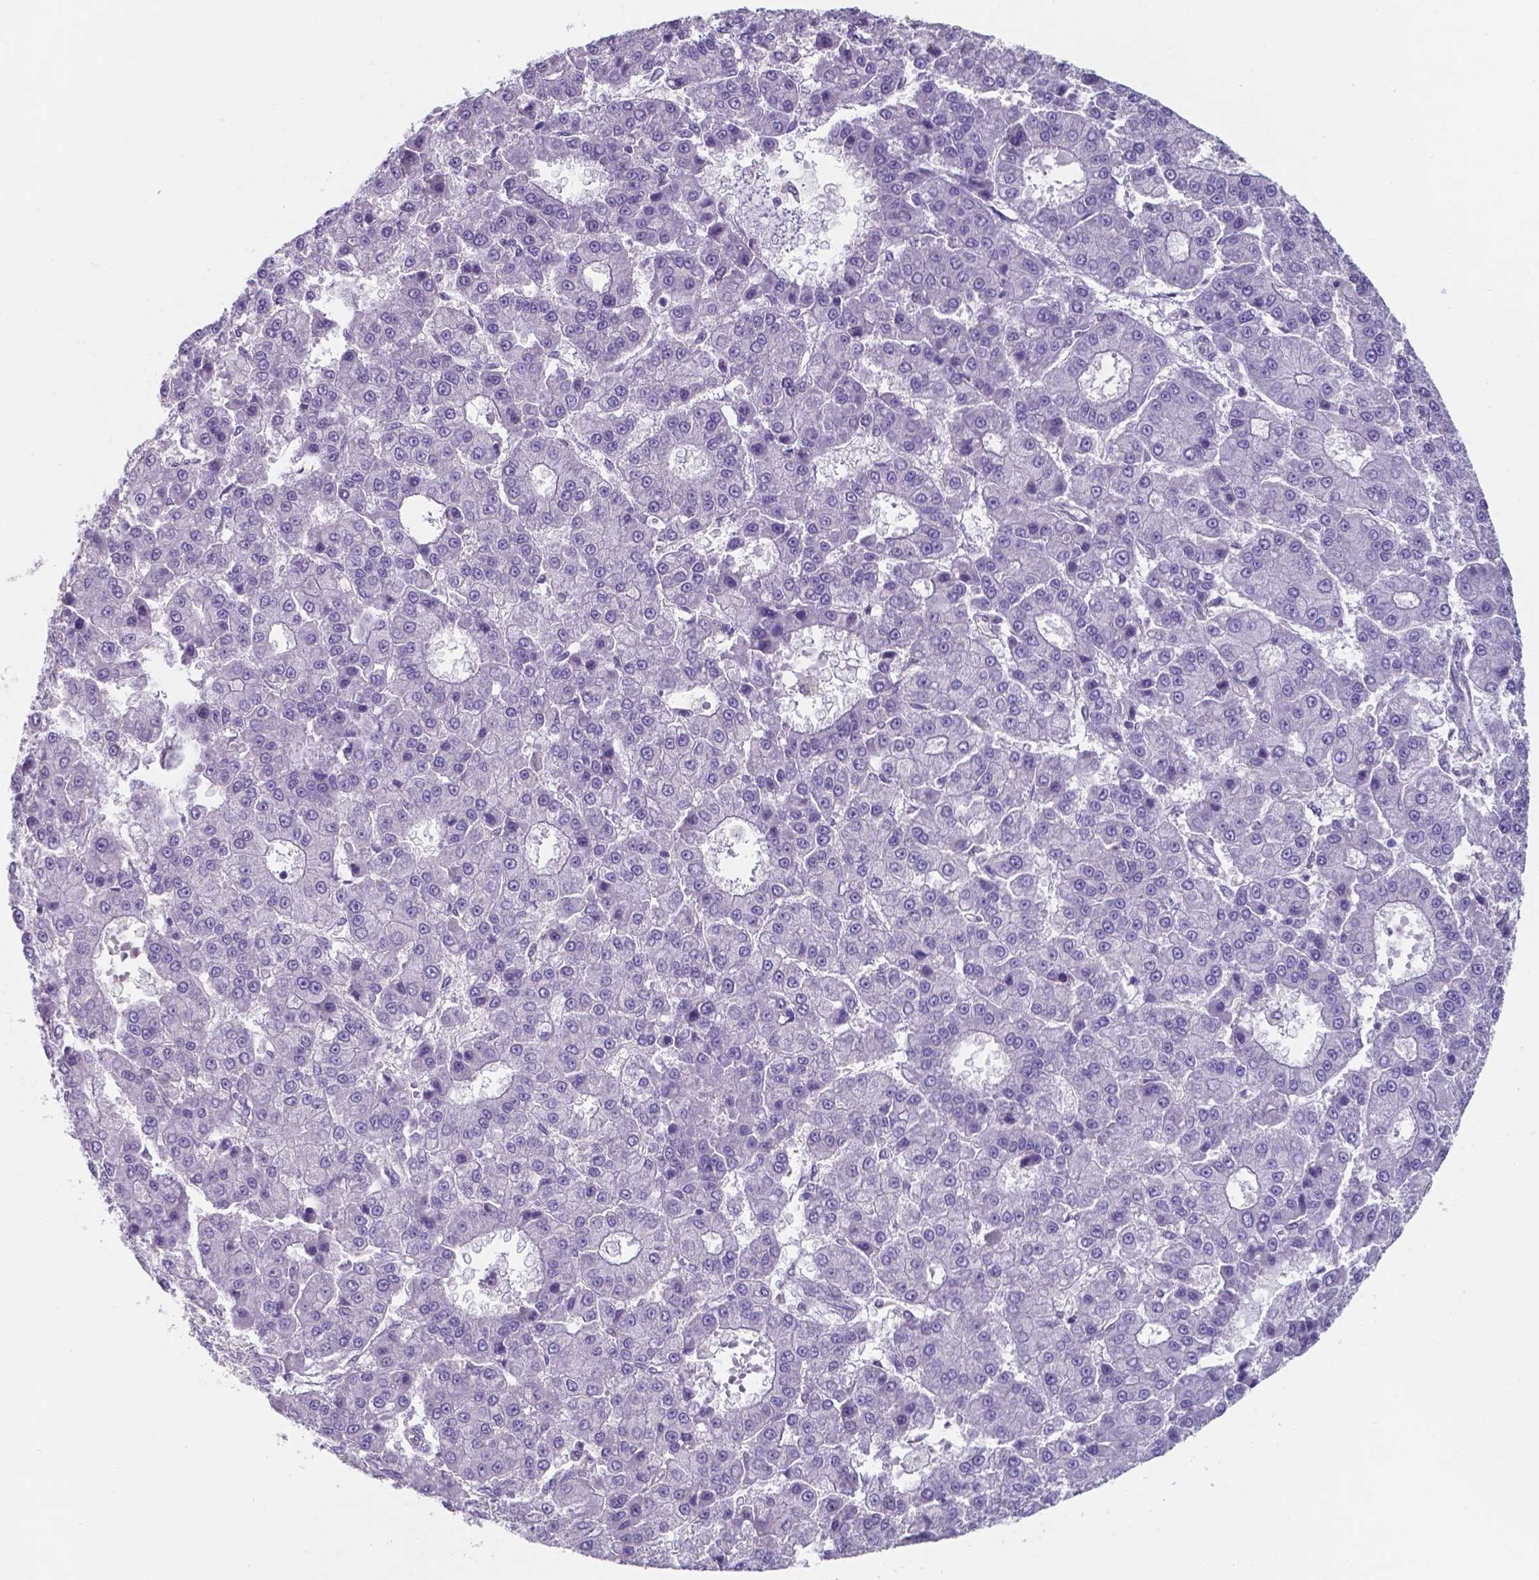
{"staining": {"intensity": "negative", "quantity": "none", "location": "none"}, "tissue": "liver cancer", "cell_type": "Tumor cells", "image_type": "cancer", "snomed": [{"axis": "morphology", "description": "Carcinoma, Hepatocellular, NOS"}, {"axis": "topography", "description": "Liver"}], "caption": "DAB (3,3'-diaminobenzidine) immunohistochemical staining of hepatocellular carcinoma (liver) displays no significant staining in tumor cells.", "gene": "UBE2E2", "patient": {"sex": "male", "age": 70}}